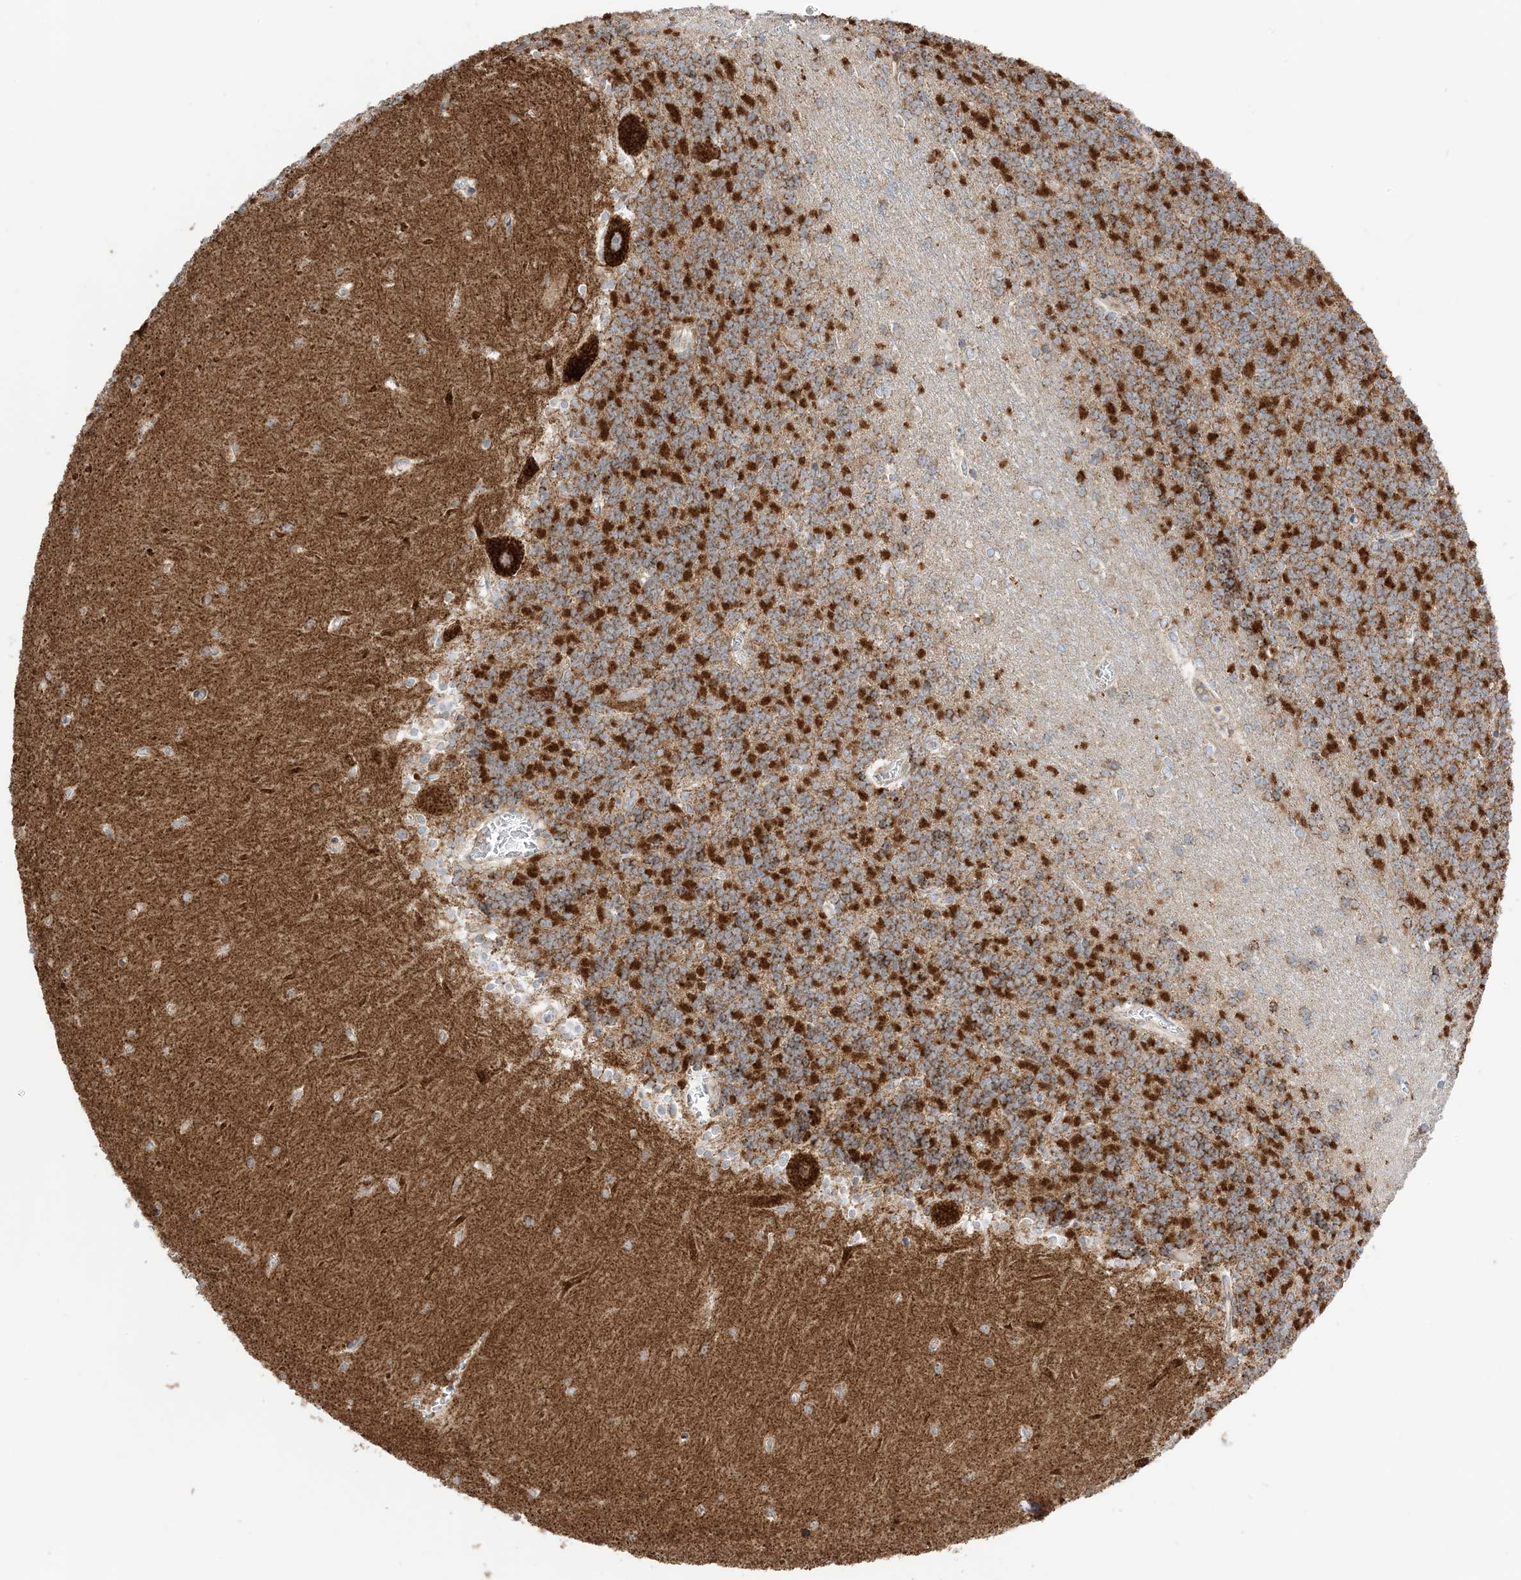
{"staining": {"intensity": "strong", "quantity": "25%-75%", "location": "cytoplasmic/membranous"}, "tissue": "cerebellum", "cell_type": "Cells in granular layer", "image_type": "normal", "snomed": [{"axis": "morphology", "description": "Normal tissue, NOS"}, {"axis": "topography", "description": "Cerebellum"}], "caption": "The immunohistochemical stain highlights strong cytoplasmic/membranous expression in cells in granular layer of normal cerebellum.", "gene": "SLC25A12", "patient": {"sex": "male", "age": 37}}